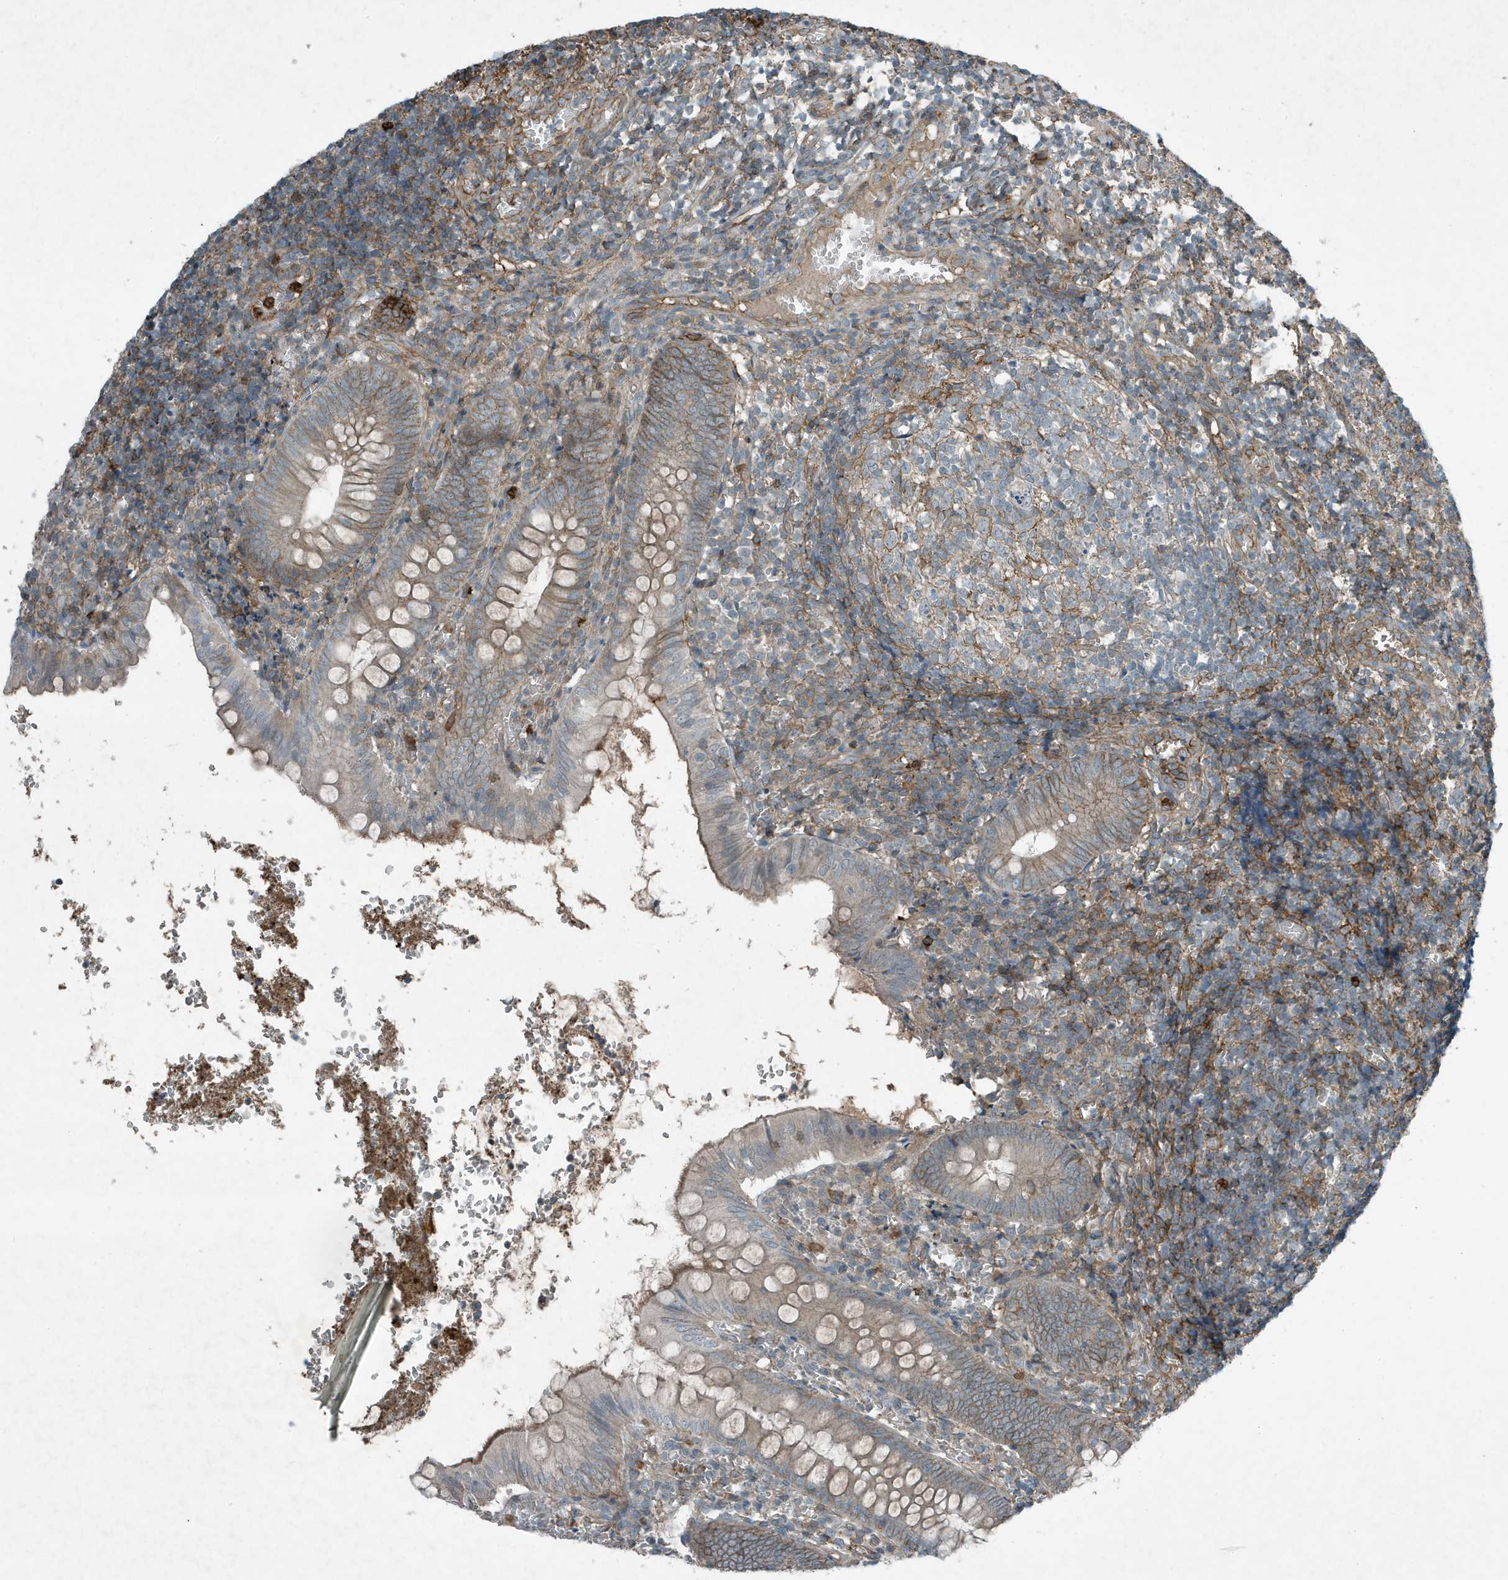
{"staining": {"intensity": "moderate", "quantity": "<25%", "location": "cytoplasmic/membranous"}, "tissue": "appendix", "cell_type": "Glandular cells", "image_type": "normal", "snomed": [{"axis": "morphology", "description": "Normal tissue, NOS"}, {"axis": "topography", "description": "Appendix"}], "caption": "Immunohistochemical staining of benign human appendix demonstrates <25% levels of moderate cytoplasmic/membranous protein expression in approximately <25% of glandular cells.", "gene": "DAPP1", "patient": {"sex": "male", "age": 8}}